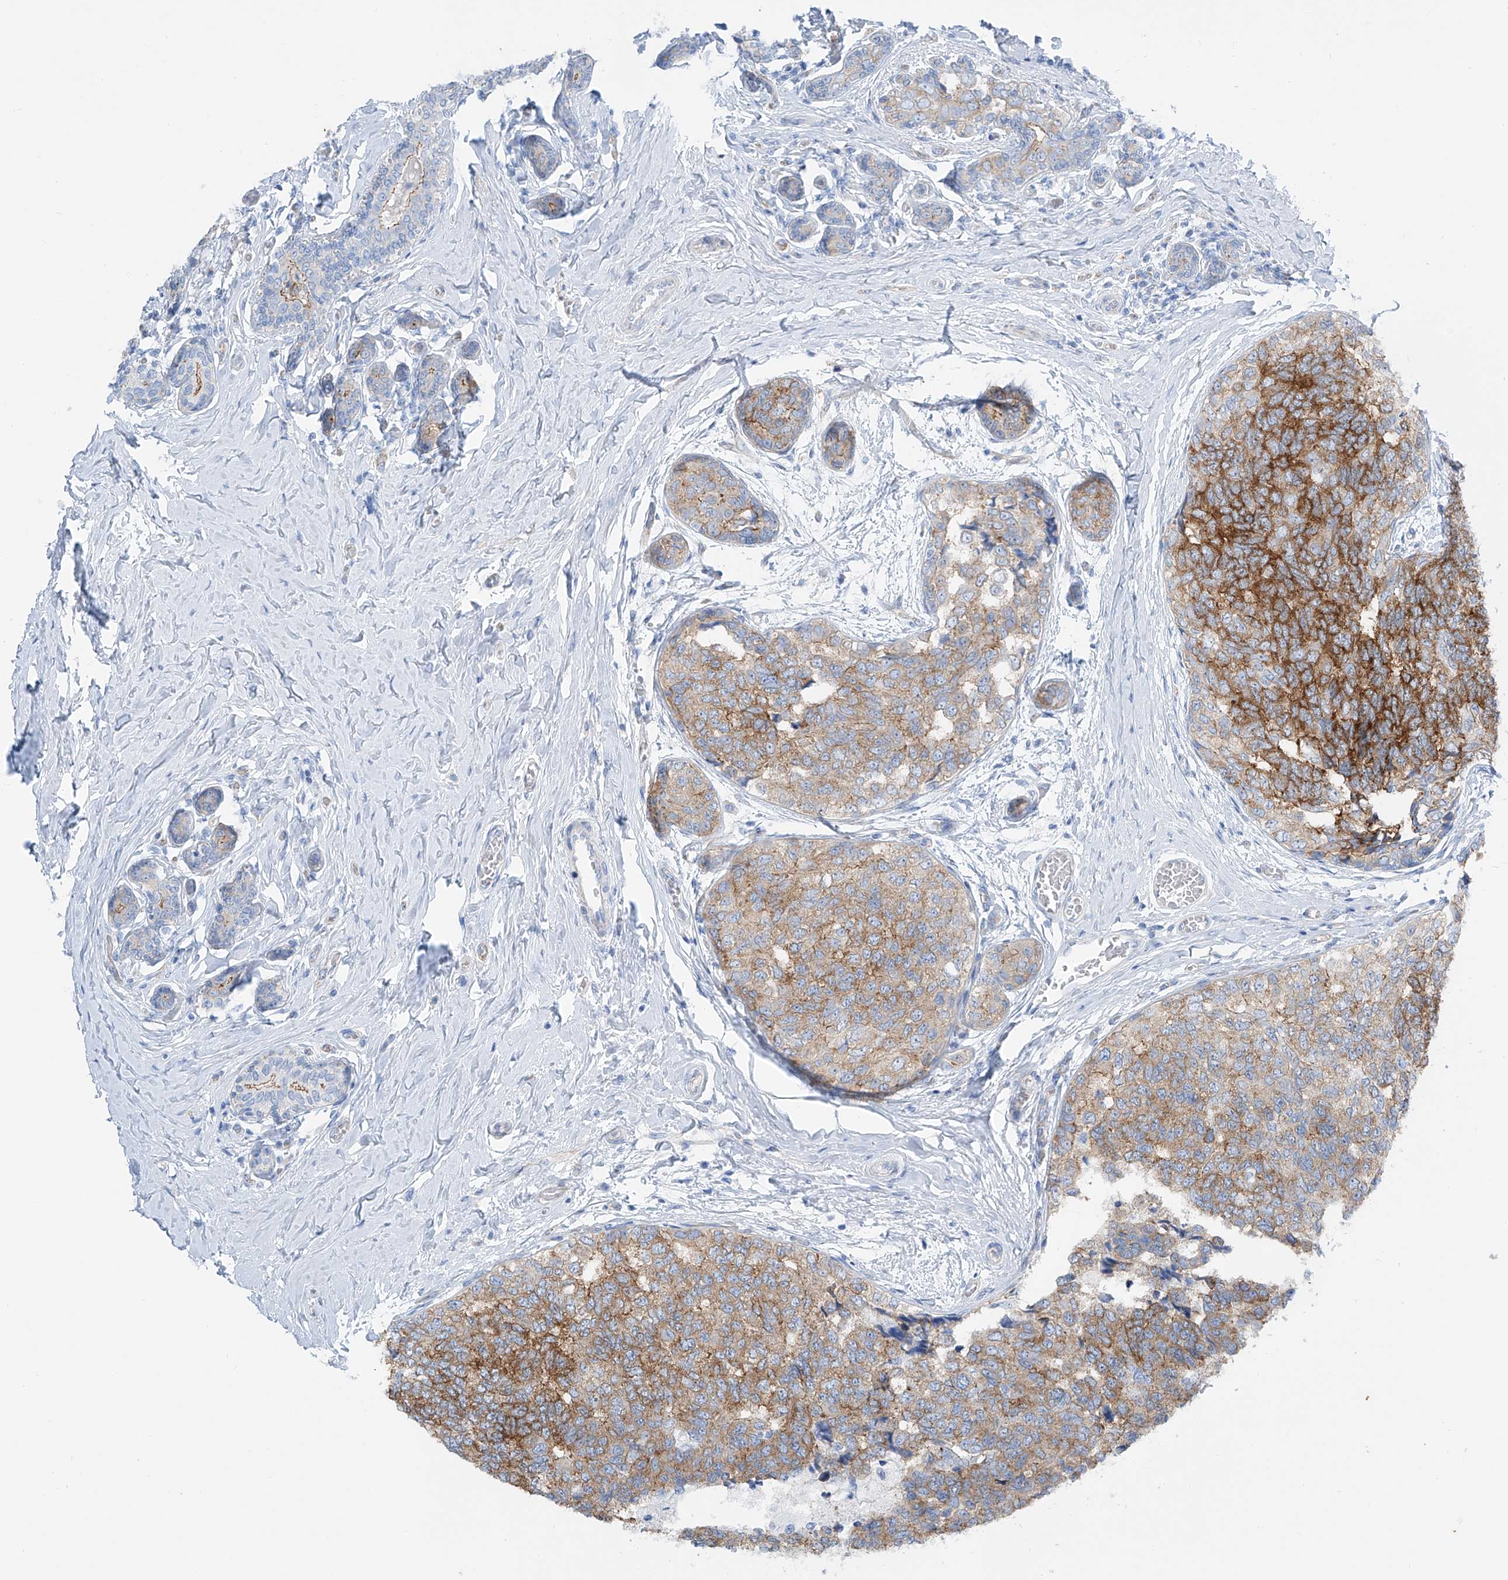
{"staining": {"intensity": "moderate", "quantity": ">75%", "location": "cytoplasmic/membranous"}, "tissue": "breast cancer", "cell_type": "Tumor cells", "image_type": "cancer", "snomed": [{"axis": "morphology", "description": "Normal tissue, NOS"}, {"axis": "morphology", "description": "Duct carcinoma"}, {"axis": "topography", "description": "Breast"}], "caption": "Tumor cells exhibit medium levels of moderate cytoplasmic/membranous positivity in approximately >75% of cells in breast intraductal carcinoma. The staining was performed using DAB, with brown indicating positive protein expression. Nuclei are stained blue with hematoxylin.", "gene": "MAGI1", "patient": {"sex": "female", "age": 43}}